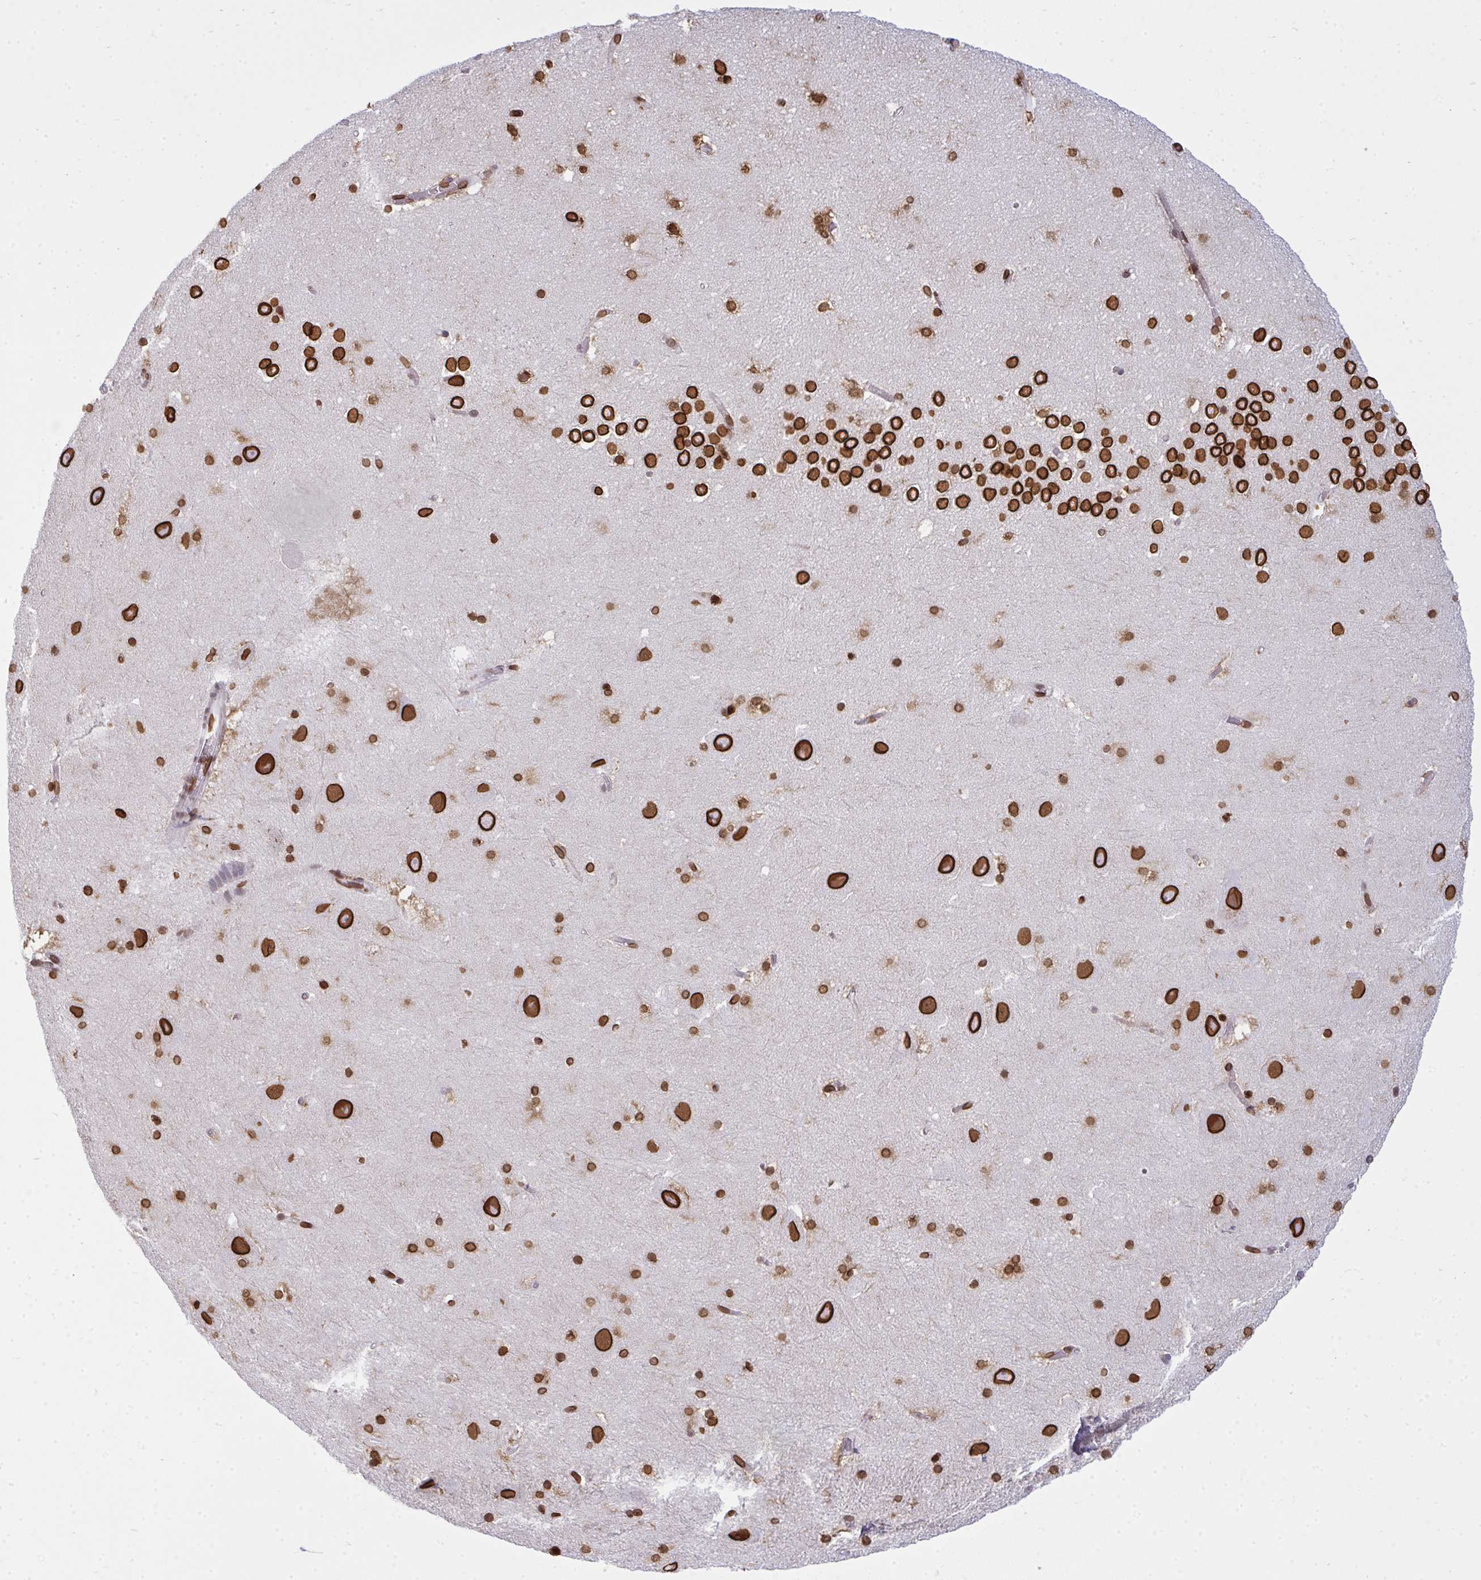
{"staining": {"intensity": "strong", "quantity": ">75%", "location": "cytoplasmic/membranous,nuclear"}, "tissue": "hippocampus", "cell_type": "Glial cells", "image_type": "normal", "snomed": [{"axis": "morphology", "description": "Normal tissue, NOS"}, {"axis": "topography", "description": "Hippocampus"}], "caption": "IHC of normal hippocampus demonstrates high levels of strong cytoplasmic/membranous,nuclear staining in about >75% of glial cells.", "gene": "LMNB2", "patient": {"sex": "female", "age": 42}}